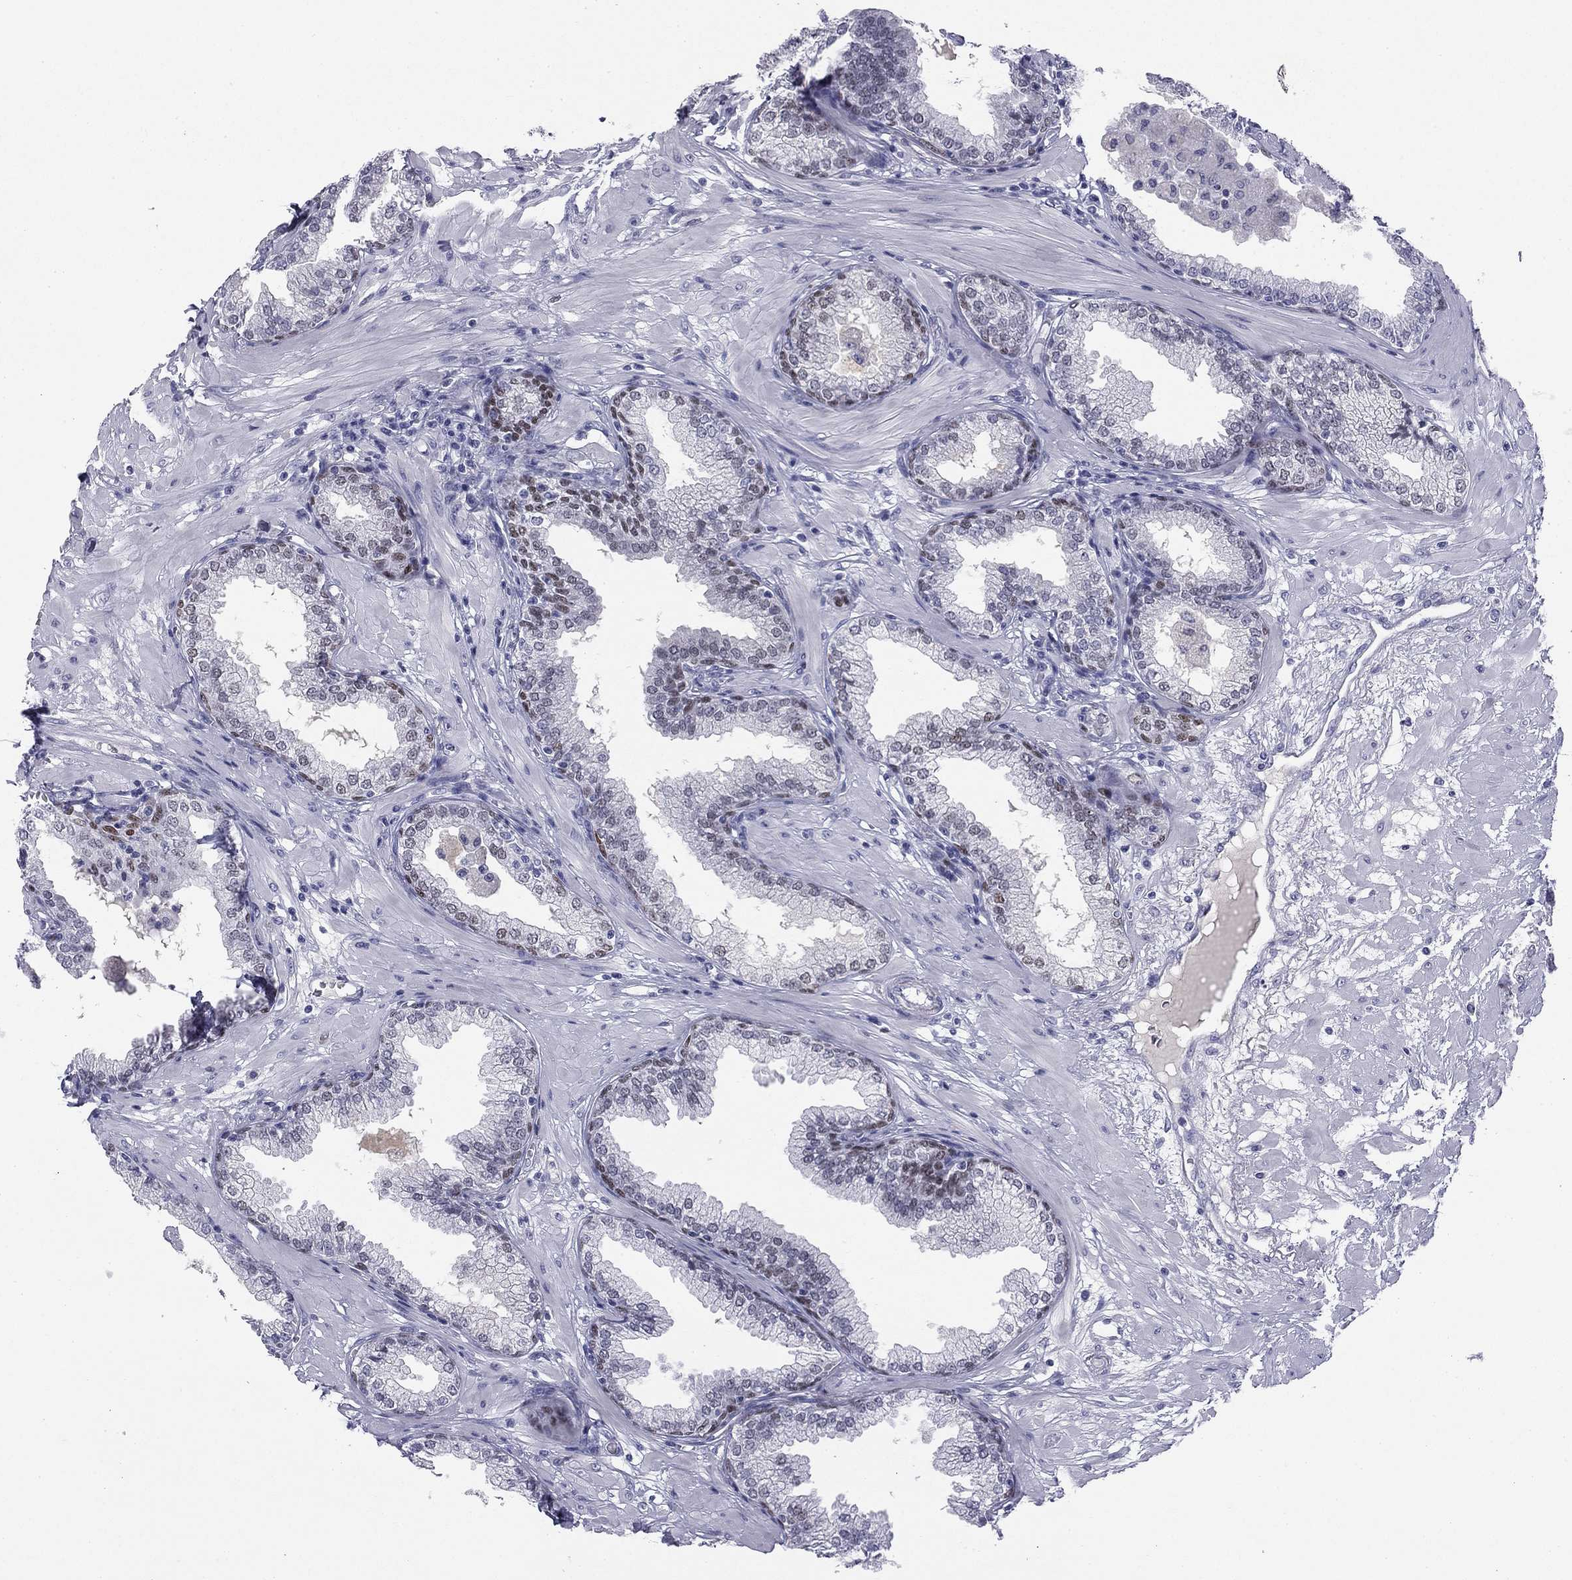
{"staining": {"intensity": "moderate", "quantity": "<25%", "location": "nuclear"}, "tissue": "prostate", "cell_type": "Glandular cells", "image_type": "normal", "snomed": [{"axis": "morphology", "description": "Normal tissue, NOS"}, {"axis": "topography", "description": "Prostate"}], "caption": "This is a micrograph of IHC staining of benign prostate, which shows moderate expression in the nuclear of glandular cells.", "gene": "TFAP2B", "patient": {"sex": "male", "age": 64}}